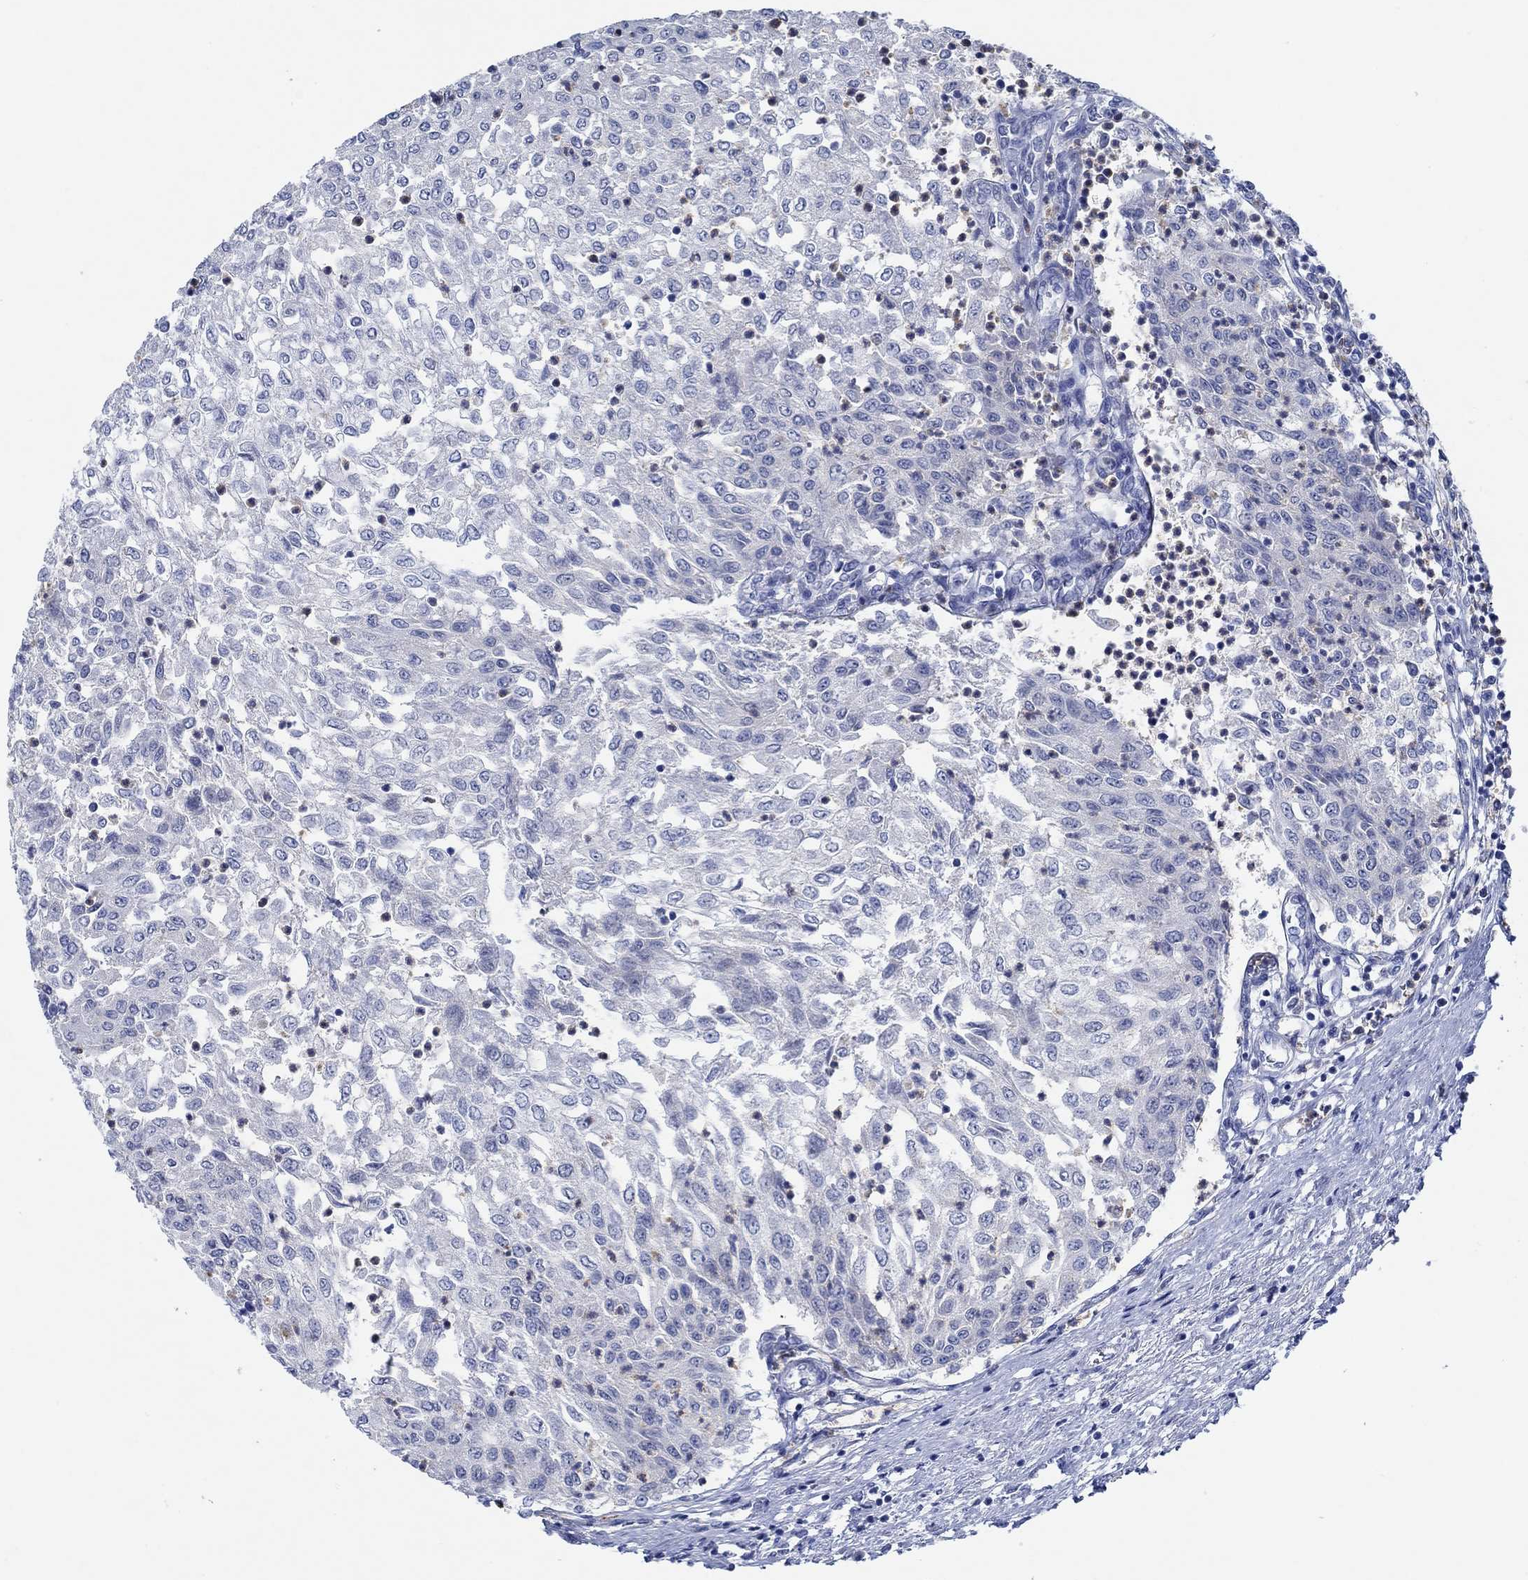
{"staining": {"intensity": "weak", "quantity": "<25%", "location": "cytoplasmic/membranous"}, "tissue": "urothelial cancer", "cell_type": "Tumor cells", "image_type": "cancer", "snomed": [{"axis": "morphology", "description": "Urothelial carcinoma, Low grade"}, {"axis": "topography", "description": "Urinary bladder"}], "caption": "The micrograph demonstrates no significant positivity in tumor cells of urothelial cancer.", "gene": "ZNF671", "patient": {"sex": "male", "age": 78}}